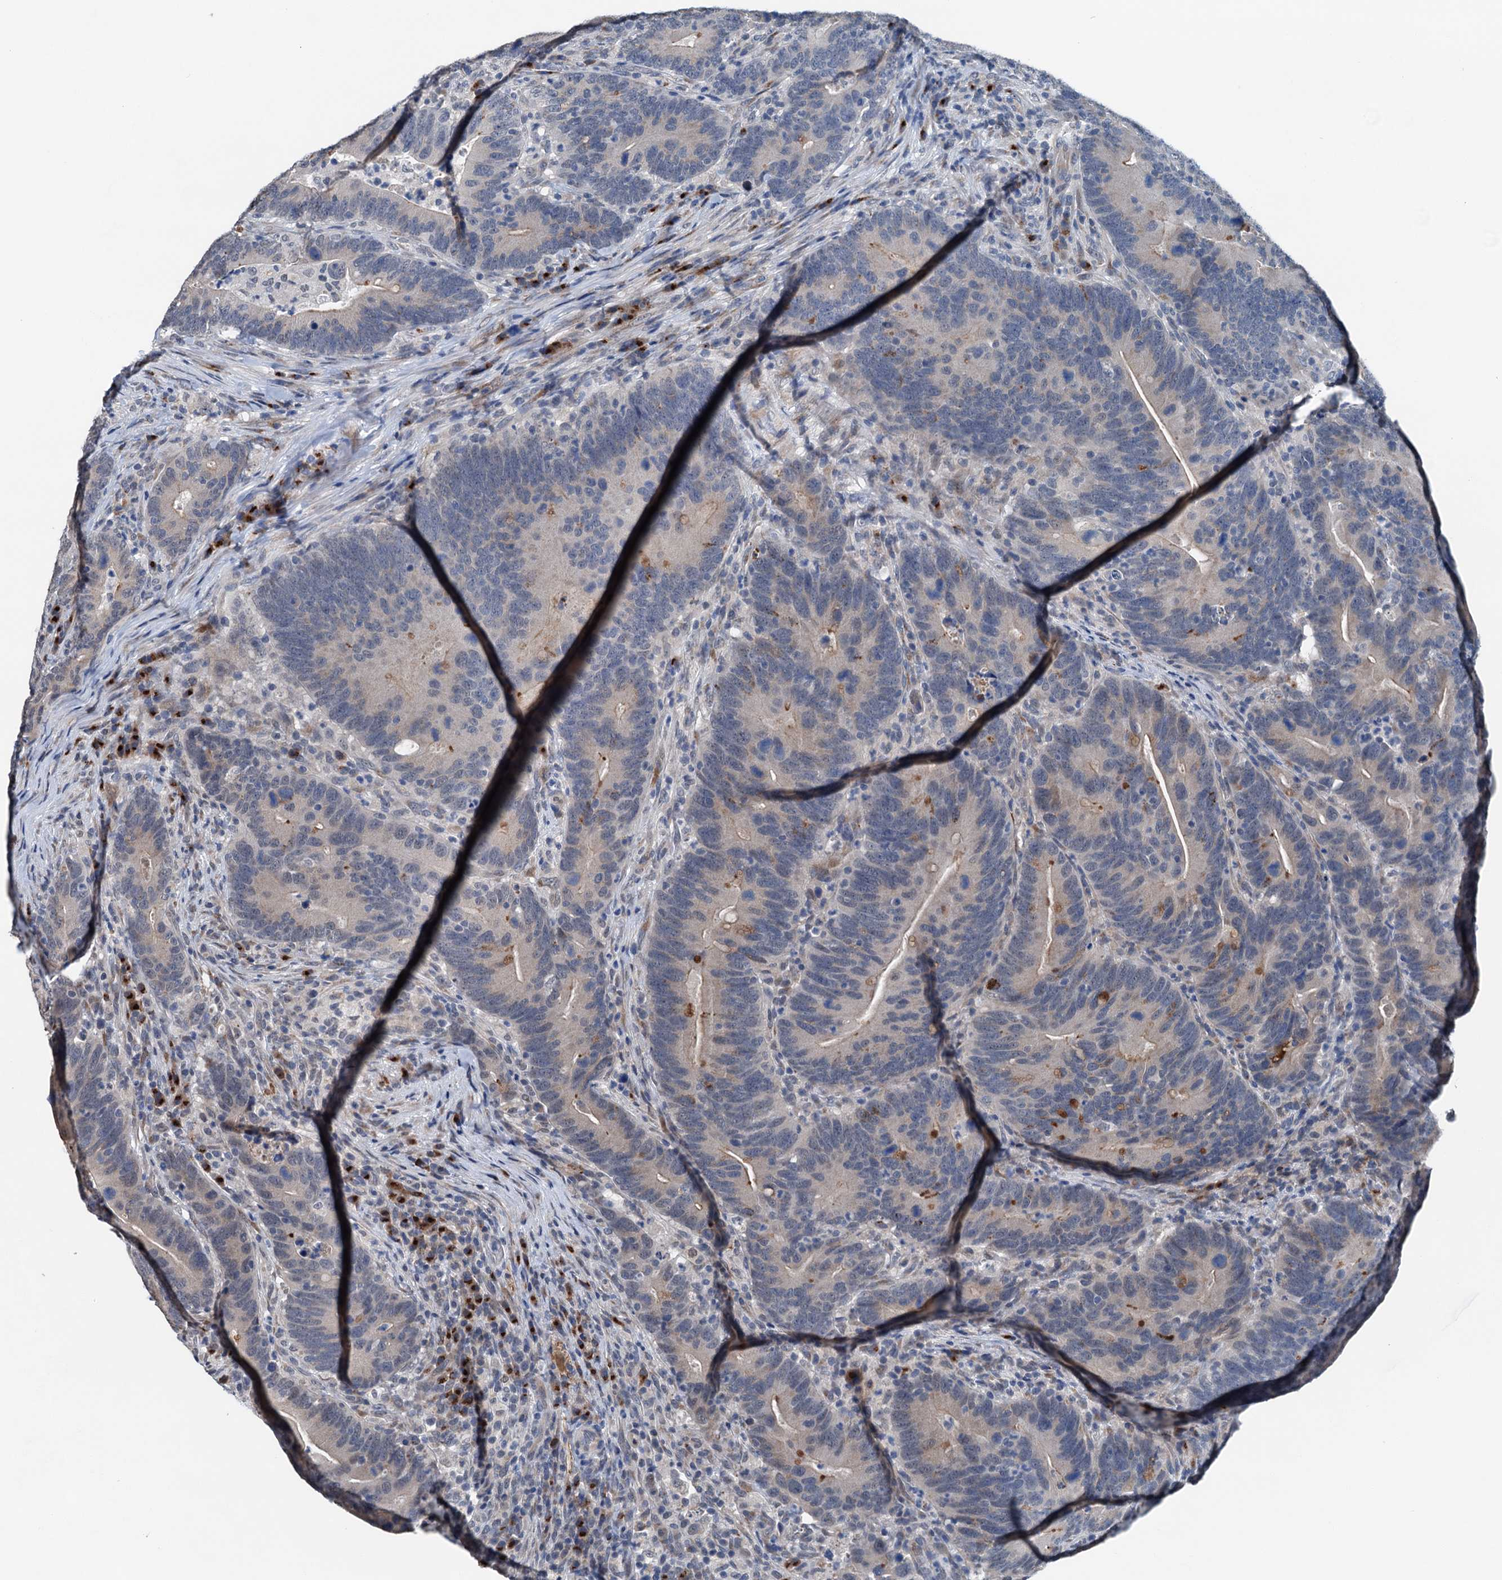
{"staining": {"intensity": "moderate", "quantity": "<25%", "location": "cytoplasmic/membranous"}, "tissue": "colorectal cancer", "cell_type": "Tumor cells", "image_type": "cancer", "snomed": [{"axis": "morphology", "description": "Adenocarcinoma, NOS"}, {"axis": "topography", "description": "Colon"}], "caption": "There is low levels of moderate cytoplasmic/membranous positivity in tumor cells of colorectal cancer (adenocarcinoma), as demonstrated by immunohistochemical staining (brown color).", "gene": "SHLD1", "patient": {"sex": "female", "age": 66}}